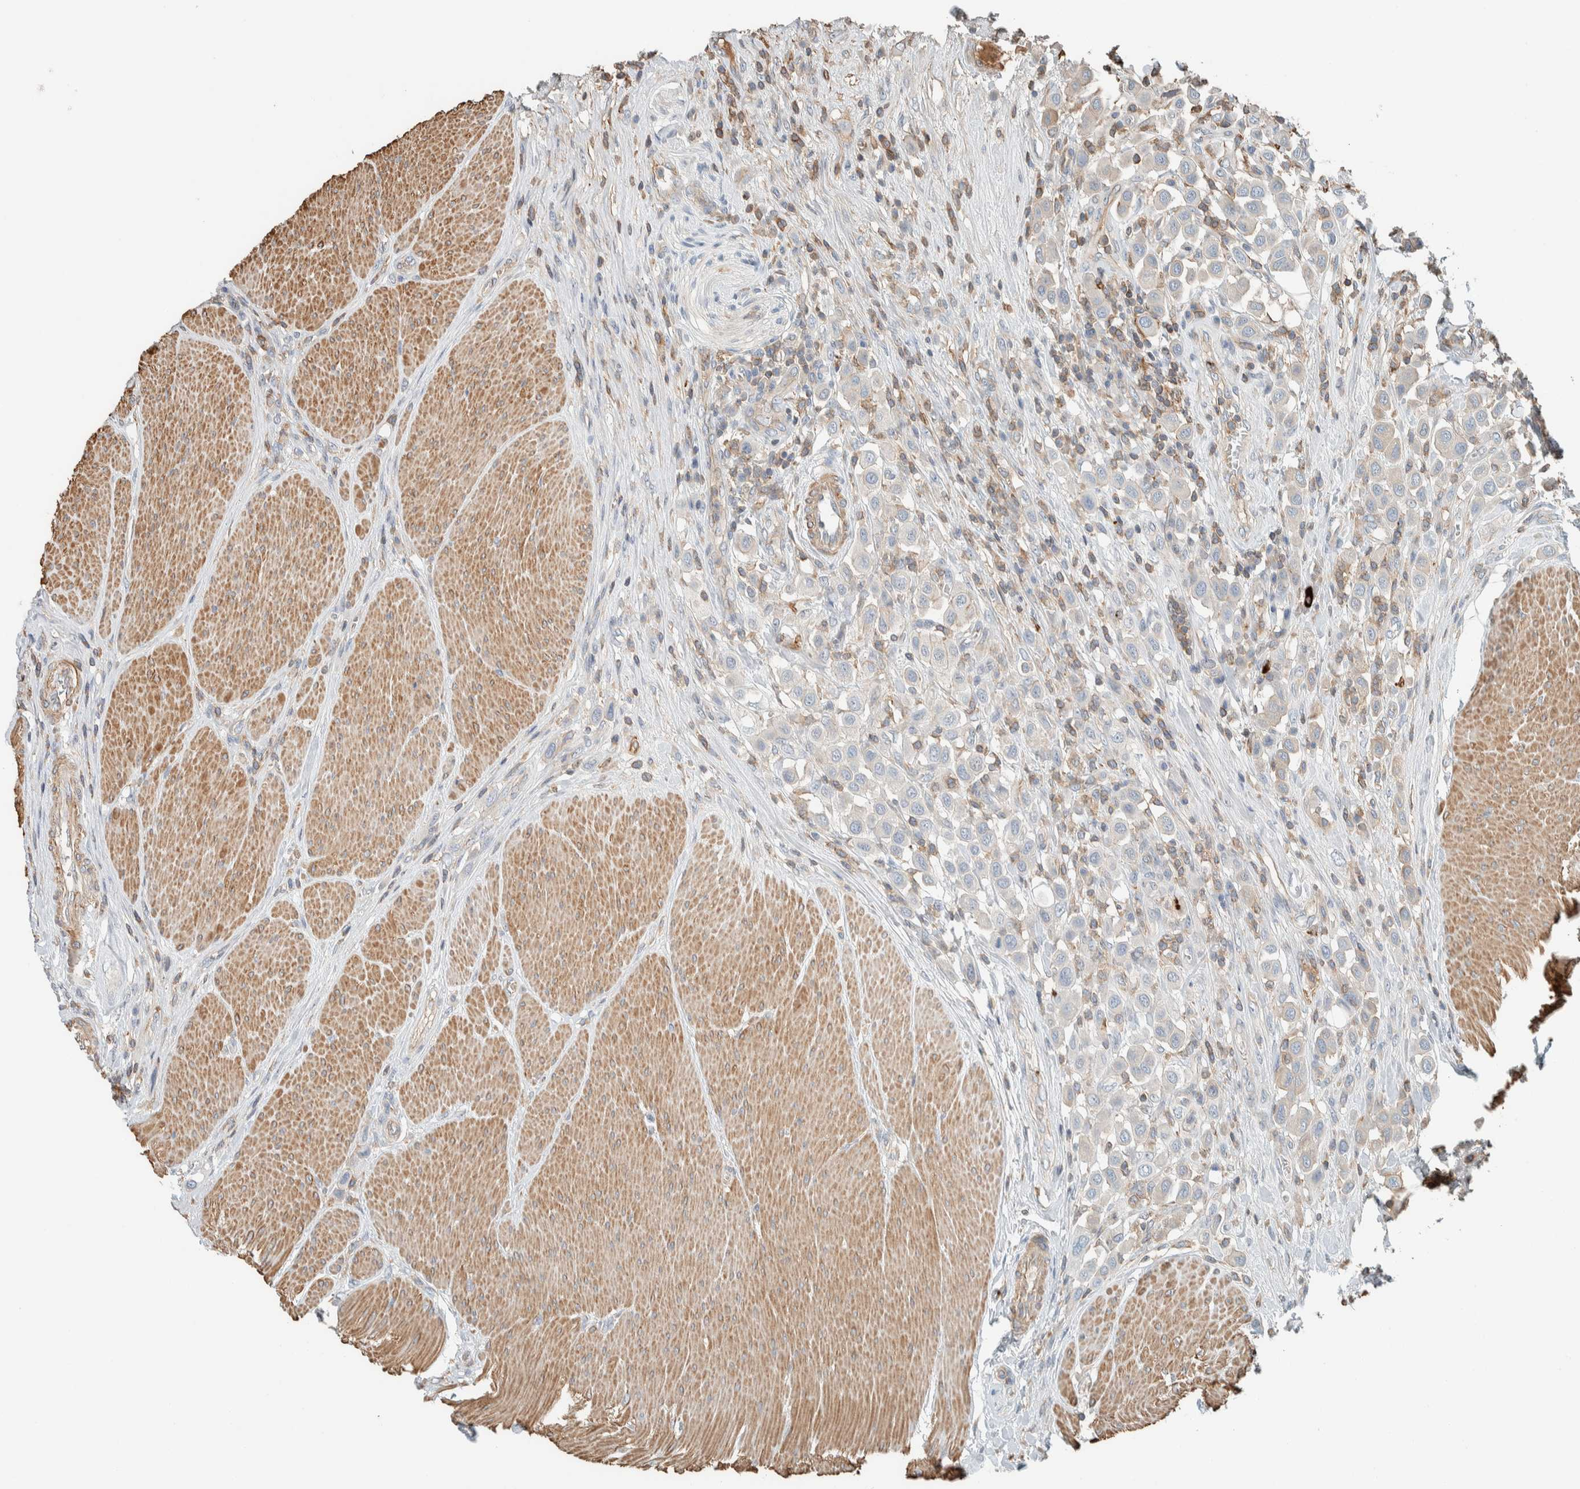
{"staining": {"intensity": "negative", "quantity": "none", "location": "none"}, "tissue": "urothelial cancer", "cell_type": "Tumor cells", "image_type": "cancer", "snomed": [{"axis": "morphology", "description": "Urothelial carcinoma, High grade"}, {"axis": "topography", "description": "Urinary bladder"}], "caption": "Tumor cells show no significant expression in urothelial carcinoma (high-grade).", "gene": "CTBP2", "patient": {"sex": "male", "age": 50}}